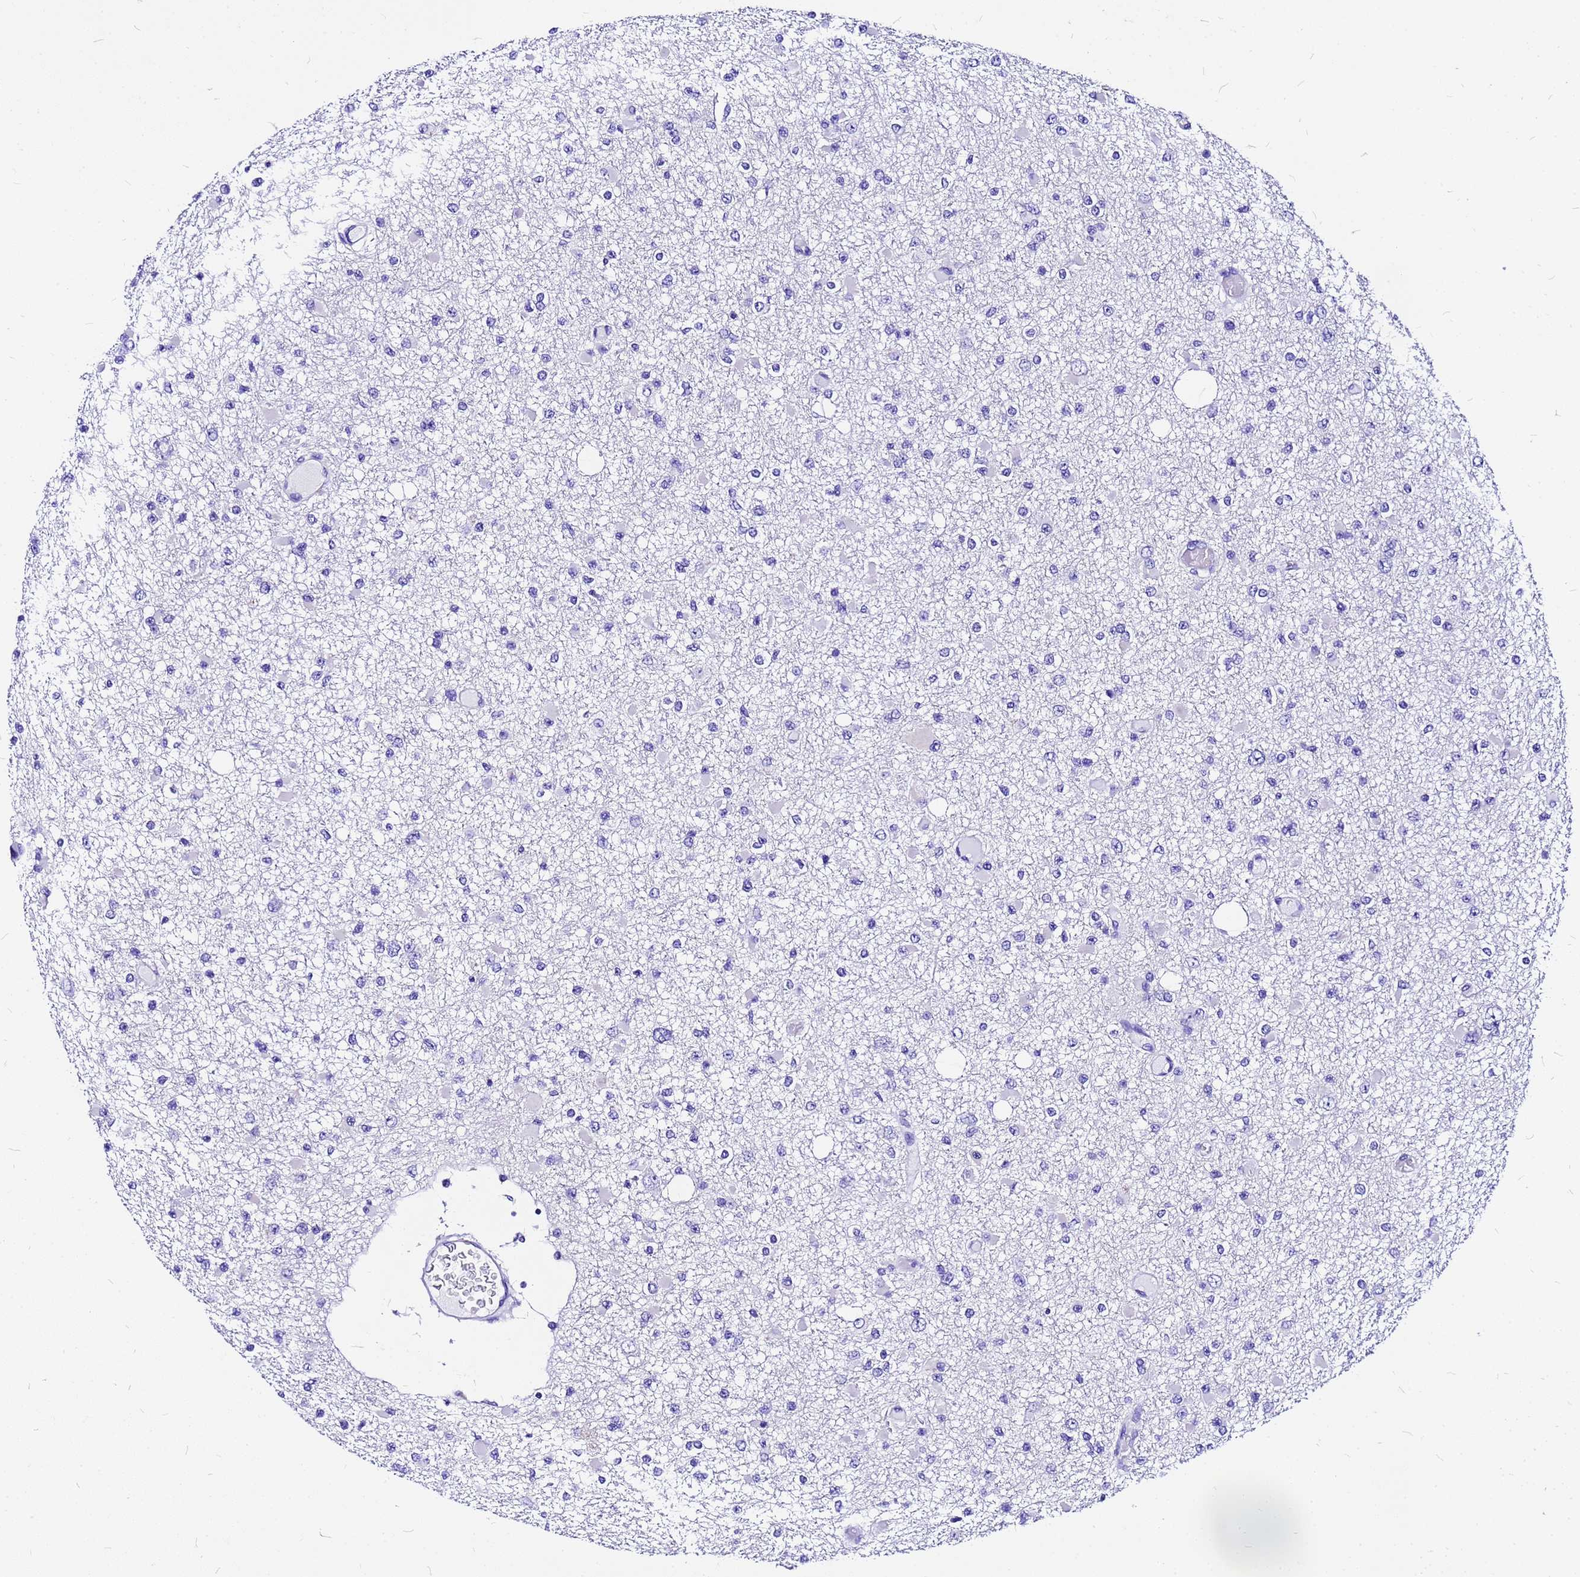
{"staining": {"intensity": "negative", "quantity": "none", "location": "none"}, "tissue": "glioma", "cell_type": "Tumor cells", "image_type": "cancer", "snomed": [{"axis": "morphology", "description": "Glioma, malignant, Low grade"}, {"axis": "topography", "description": "Brain"}], "caption": "Tumor cells are negative for protein expression in human low-grade glioma (malignant).", "gene": "HERC4", "patient": {"sex": "female", "age": 22}}